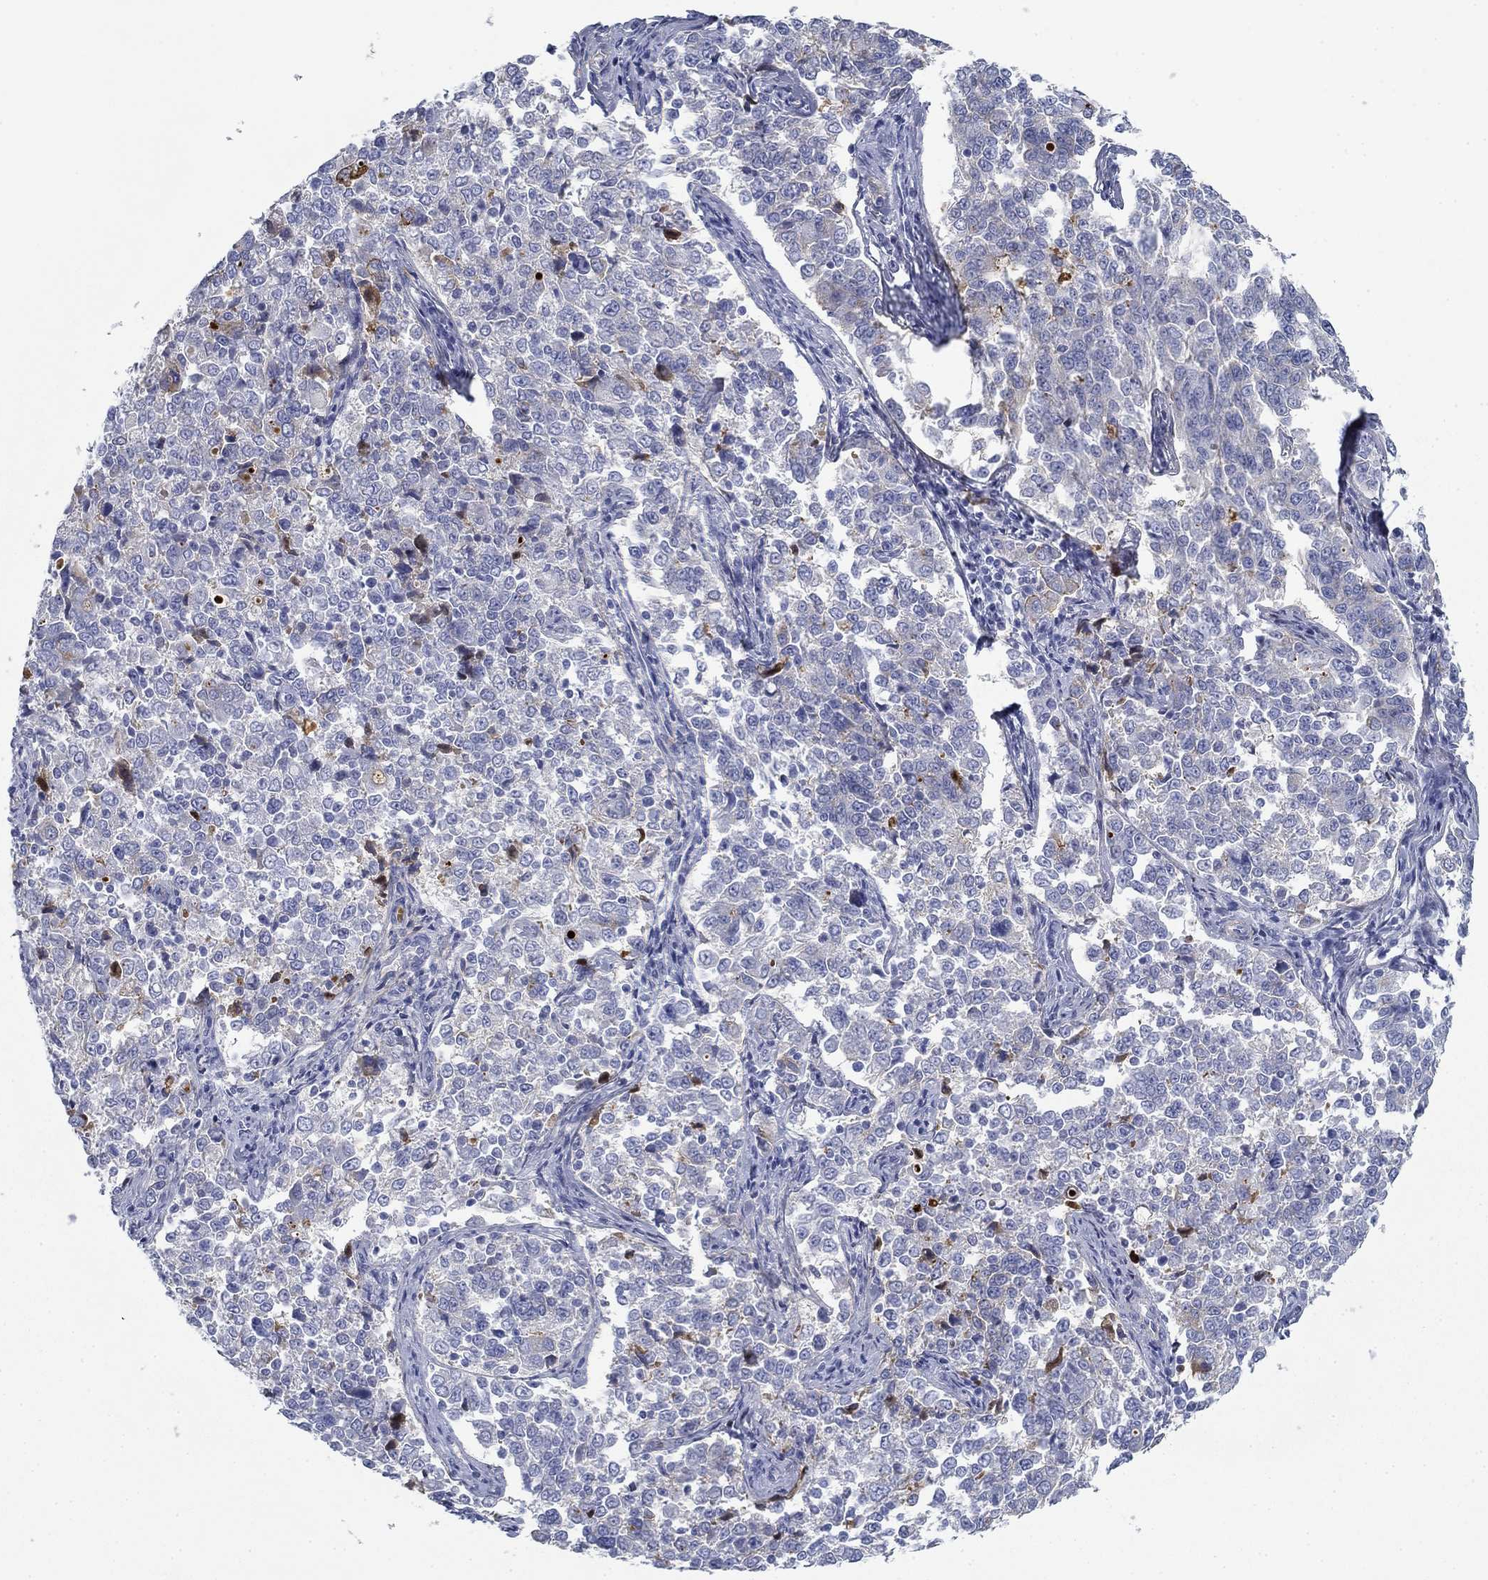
{"staining": {"intensity": "negative", "quantity": "none", "location": "none"}, "tissue": "endometrial cancer", "cell_type": "Tumor cells", "image_type": "cancer", "snomed": [{"axis": "morphology", "description": "Adenocarcinoma, NOS"}, {"axis": "topography", "description": "Endometrium"}], "caption": "High magnification brightfield microscopy of adenocarcinoma (endometrial) stained with DAB (3,3'-diaminobenzidine) (brown) and counterstained with hematoxylin (blue): tumor cells show no significant expression.", "gene": "GPC1", "patient": {"sex": "female", "age": 43}}